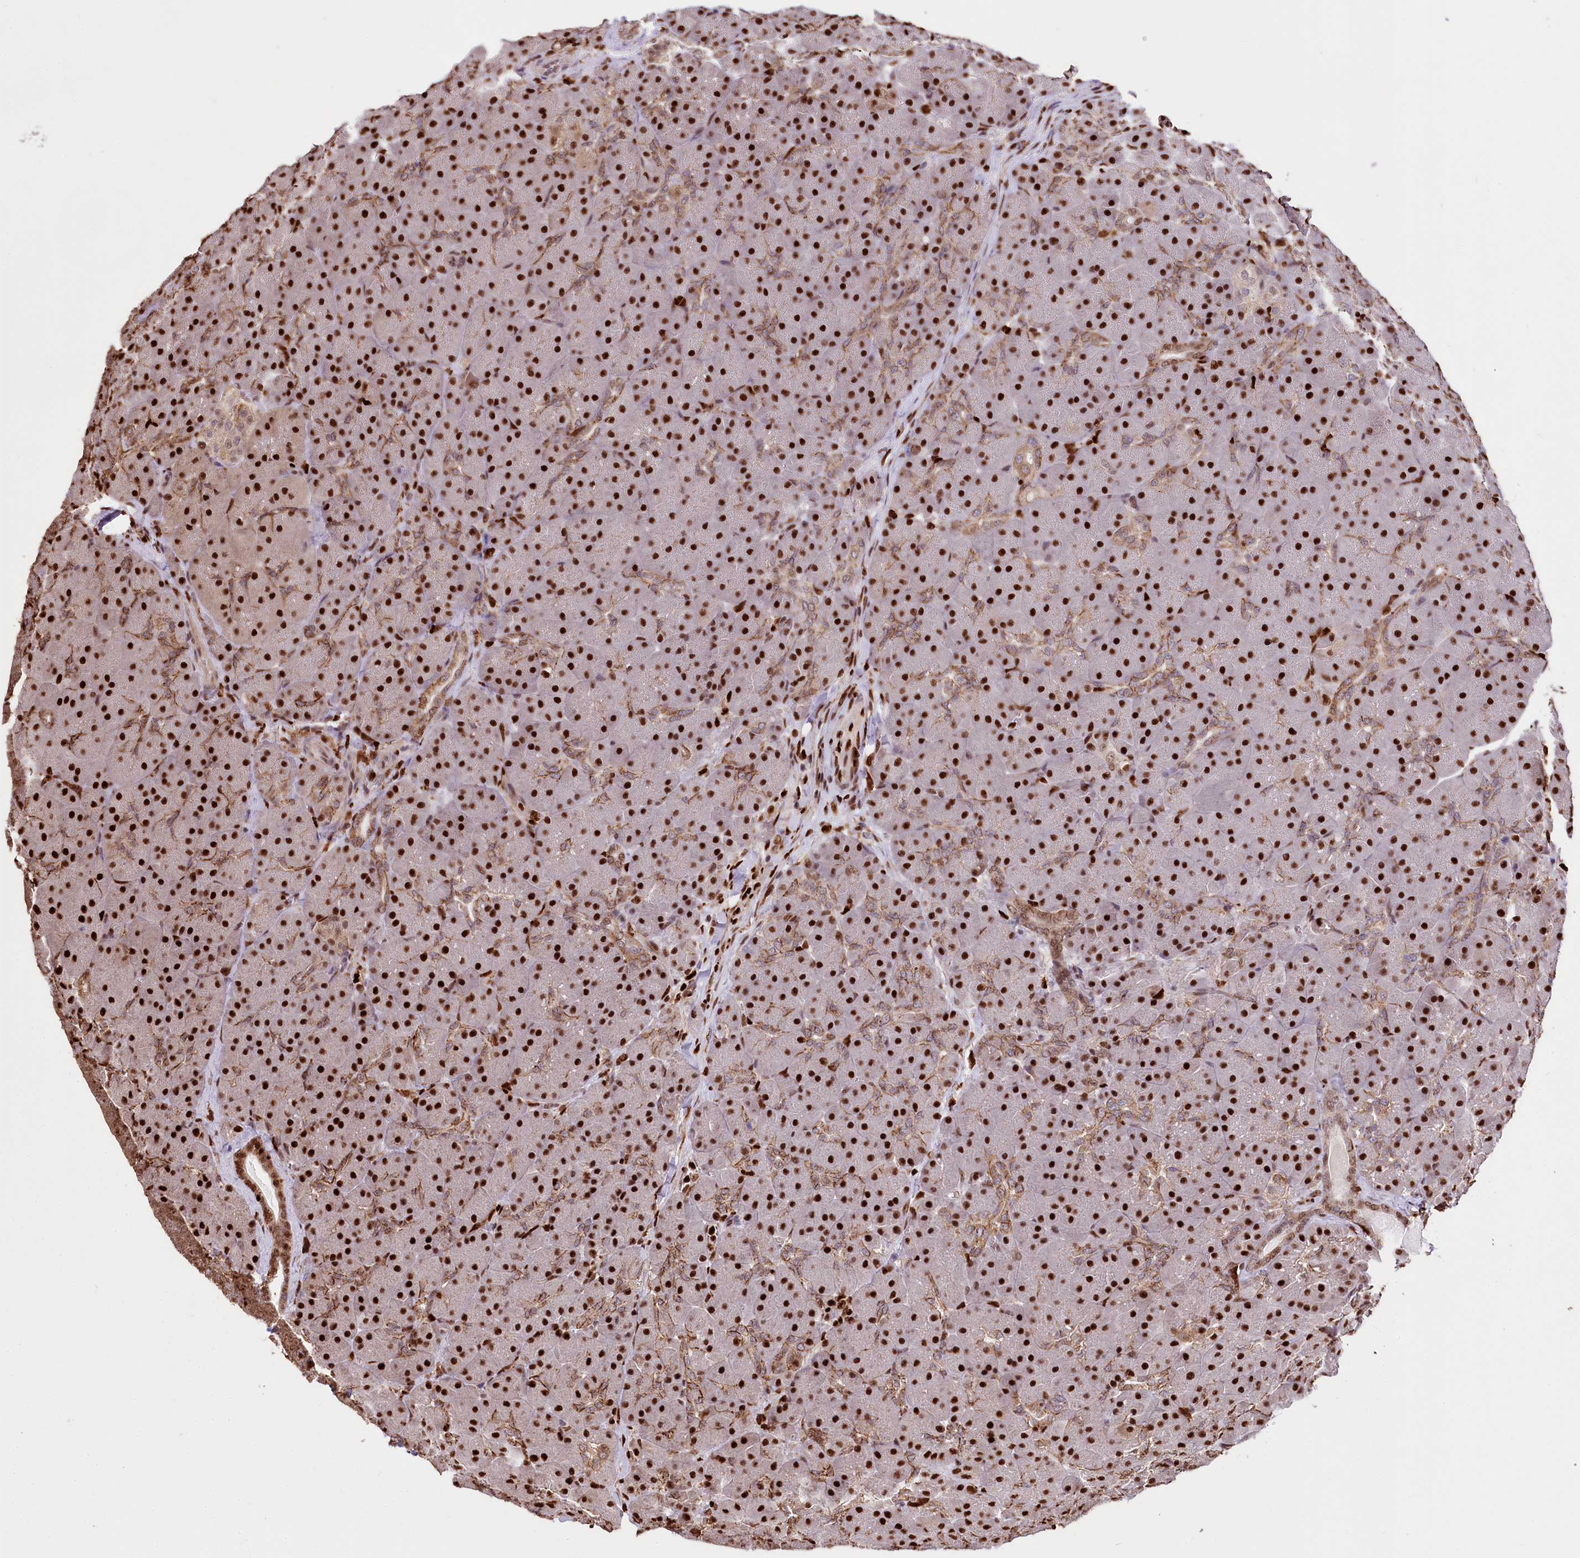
{"staining": {"intensity": "strong", "quantity": ">75%", "location": "cytoplasmic/membranous,nuclear"}, "tissue": "pancreas", "cell_type": "Exocrine glandular cells", "image_type": "normal", "snomed": [{"axis": "morphology", "description": "Normal tissue, NOS"}, {"axis": "topography", "description": "Pancreas"}], "caption": "Immunohistochemical staining of normal pancreas exhibits >75% levels of strong cytoplasmic/membranous,nuclear protein staining in about >75% of exocrine glandular cells. (DAB (3,3'-diaminobenzidine) IHC, brown staining for protein, blue staining for nuclei).", "gene": "FIGN", "patient": {"sex": "male", "age": 66}}